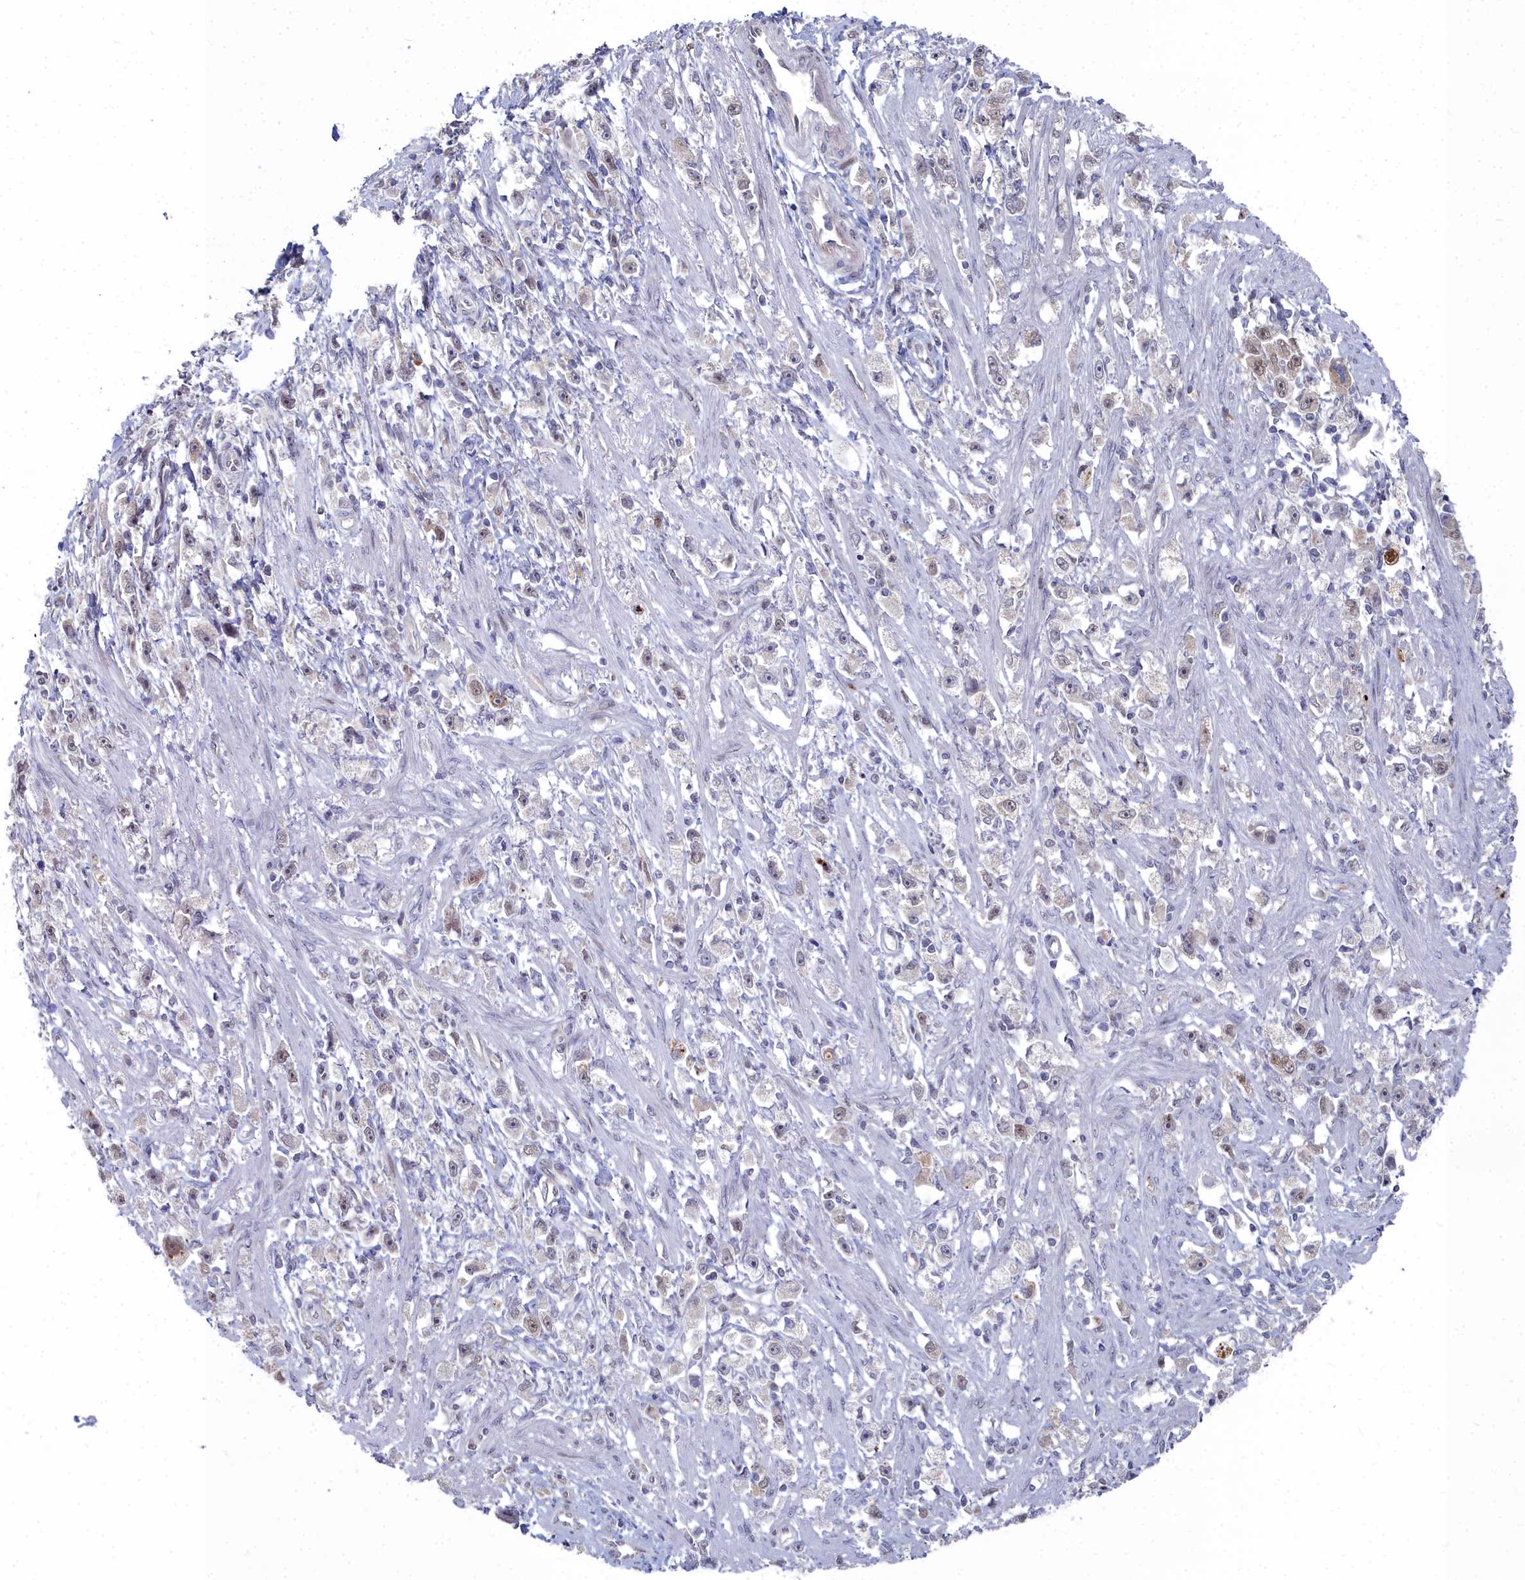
{"staining": {"intensity": "weak", "quantity": "<25%", "location": "nuclear"}, "tissue": "stomach cancer", "cell_type": "Tumor cells", "image_type": "cancer", "snomed": [{"axis": "morphology", "description": "Adenocarcinoma, NOS"}, {"axis": "topography", "description": "Stomach"}], "caption": "Stomach cancer (adenocarcinoma) was stained to show a protein in brown. There is no significant expression in tumor cells.", "gene": "RPS27A", "patient": {"sex": "female", "age": 59}}